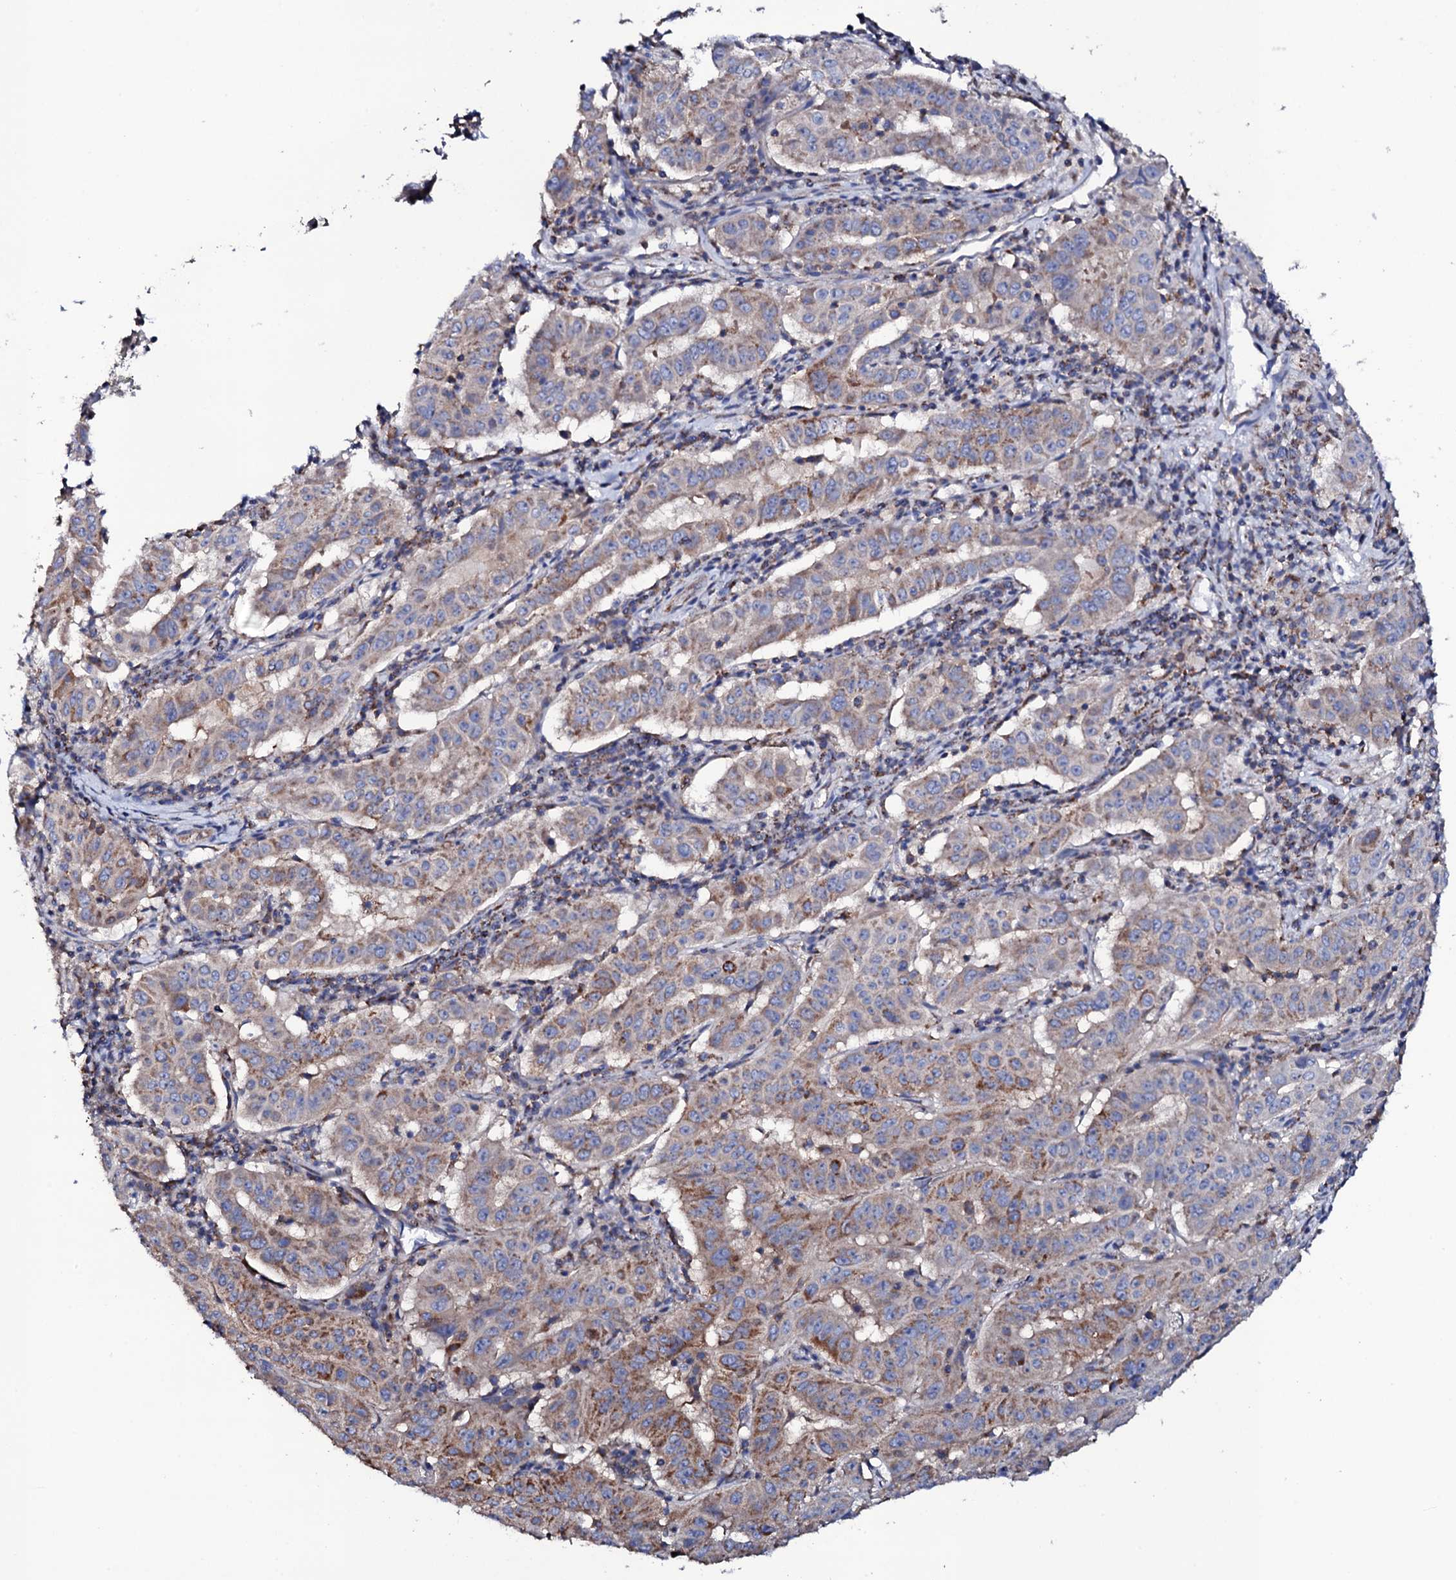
{"staining": {"intensity": "moderate", "quantity": "25%-75%", "location": "cytoplasmic/membranous"}, "tissue": "pancreatic cancer", "cell_type": "Tumor cells", "image_type": "cancer", "snomed": [{"axis": "morphology", "description": "Adenocarcinoma, NOS"}, {"axis": "topography", "description": "Pancreas"}], "caption": "A photomicrograph of human adenocarcinoma (pancreatic) stained for a protein displays moderate cytoplasmic/membranous brown staining in tumor cells.", "gene": "TCAF2", "patient": {"sex": "male", "age": 63}}